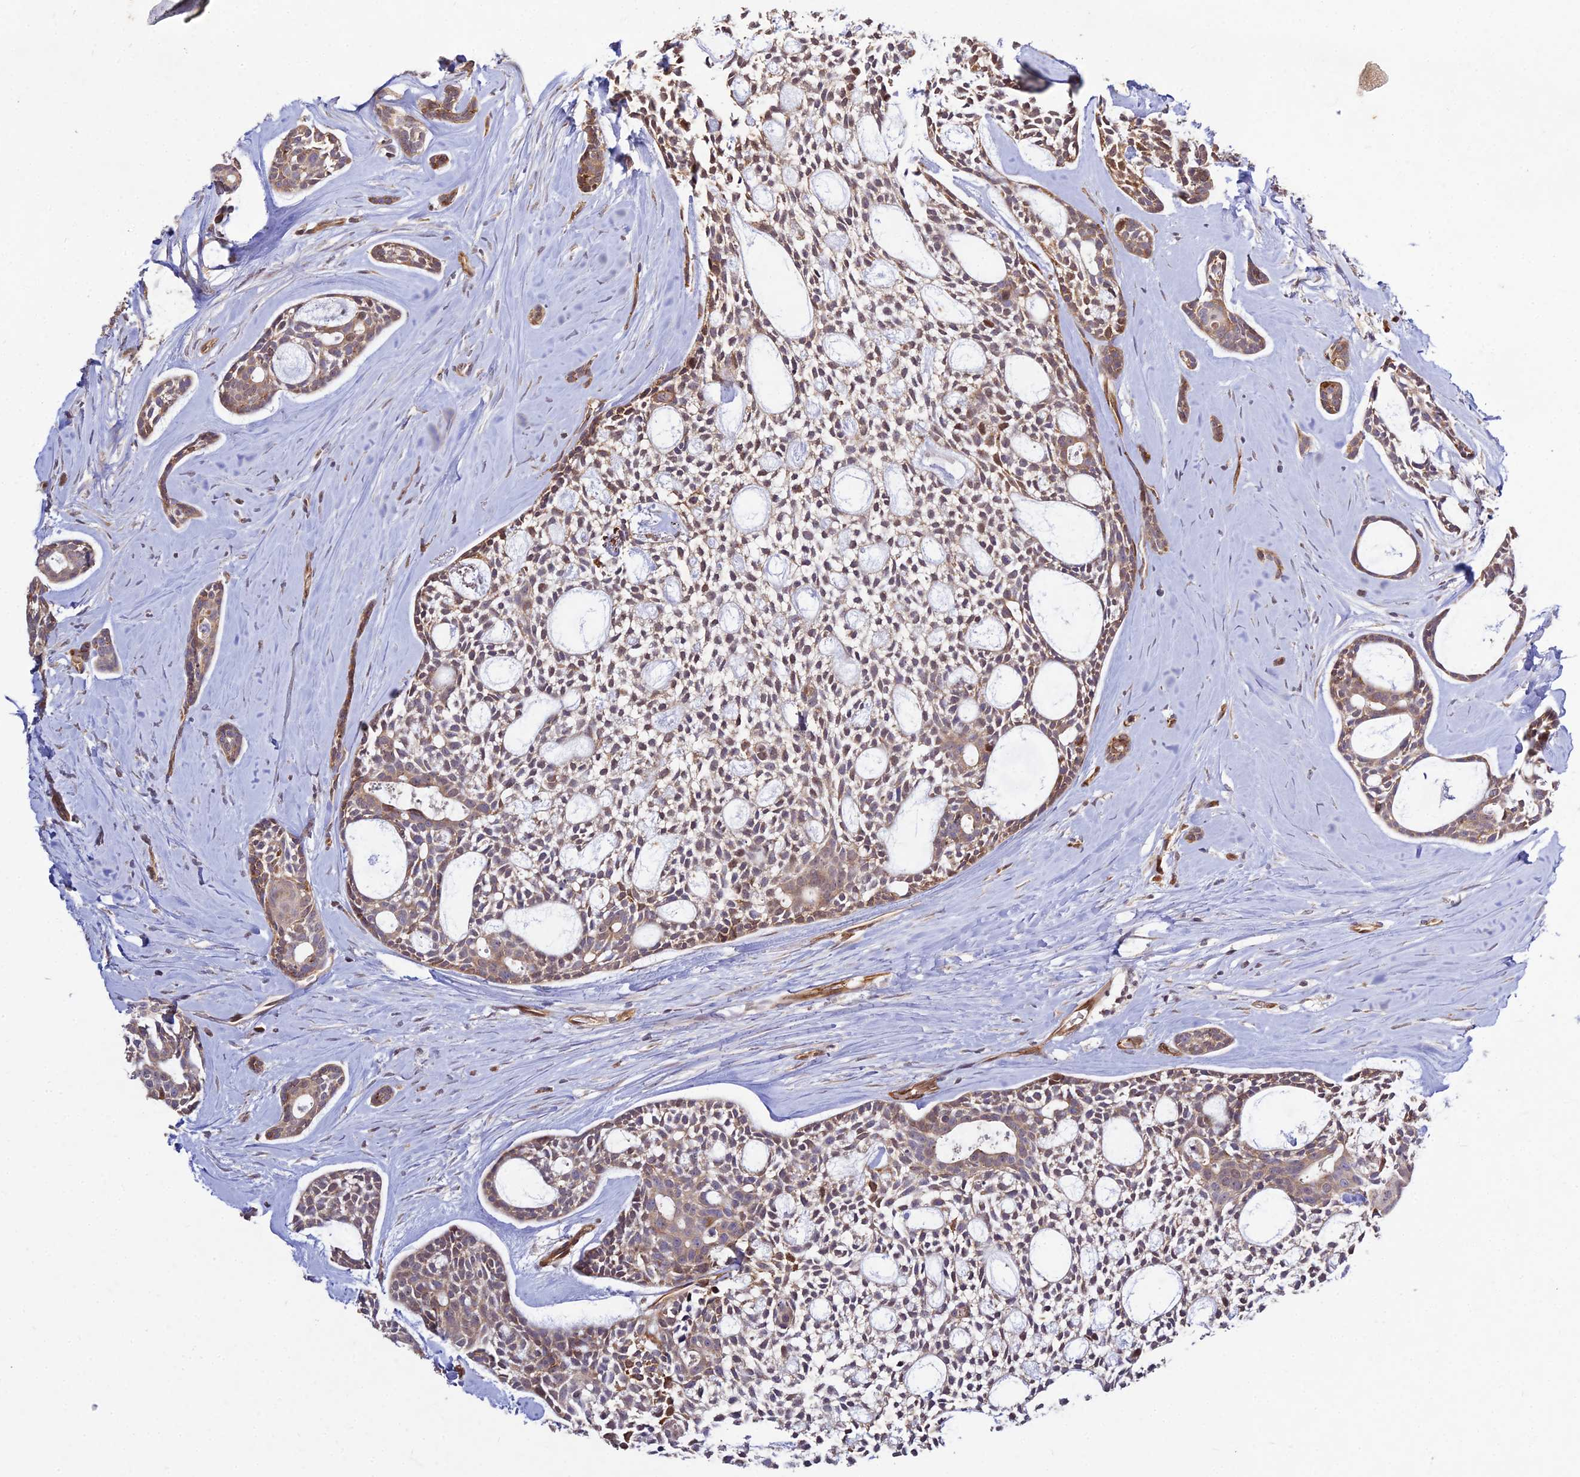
{"staining": {"intensity": "moderate", "quantity": "25%-75%", "location": "cytoplasmic/membranous"}, "tissue": "head and neck cancer", "cell_type": "Tumor cells", "image_type": "cancer", "snomed": [{"axis": "morphology", "description": "Adenocarcinoma, NOS"}, {"axis": "topography", "description": "Subcutis"}, {"axis": "topography", "description": "Head-Neck"}], "caption": "Brown immunohistochemical staining in human adenocarcinoma (head and neck) exhibits moderate cytoplasmic/membranous expression in about 25%-75% of tumor cells. Immunohistochemistry (ihc) stains the protein of interest in brown and the nuclei are stained blue.", "gene": "GRTP1", "patient": {"sex": "female", "age": 73}}